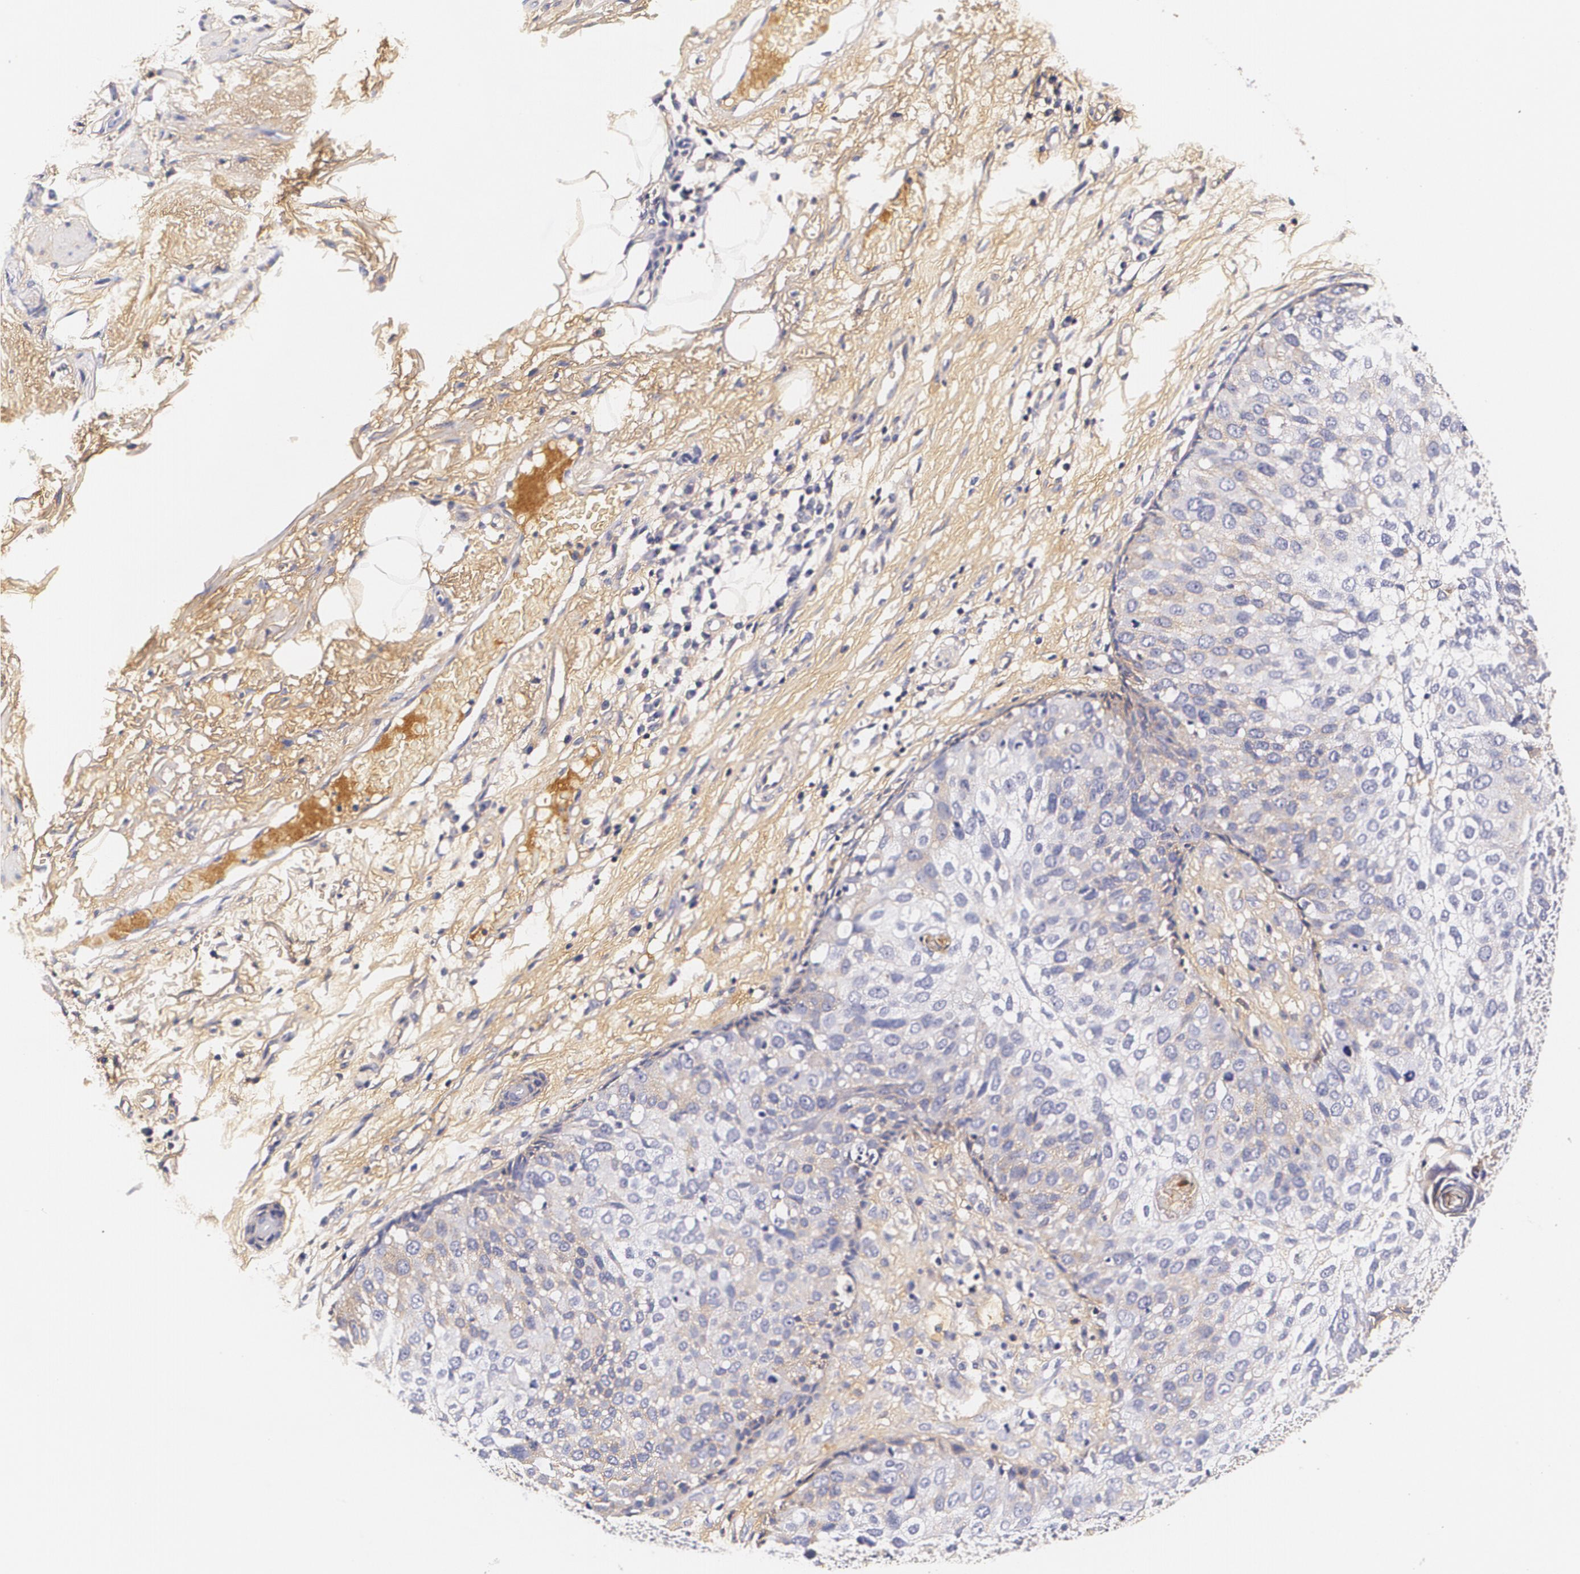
{"staining": {"intensity": "weak", "quantity": "<25%", "location": "cytoplasmic/membranous"}, "tissue": "skin cancer", "cell_type": "Tumor cells", "image_type": "cancer", "snomed": [{"axis": "morphology", "description": "Squamous cell carcinoma, NOS"}, {"axis": "topography", "description": "Skin"}], "caption": "Immunohistochemical staining of skin cancer (squamous cell carcinoma) exhibits no significant staining in tumor cells.", "gene": "TTR", "patient": {"sex": "male", "age": 87}}